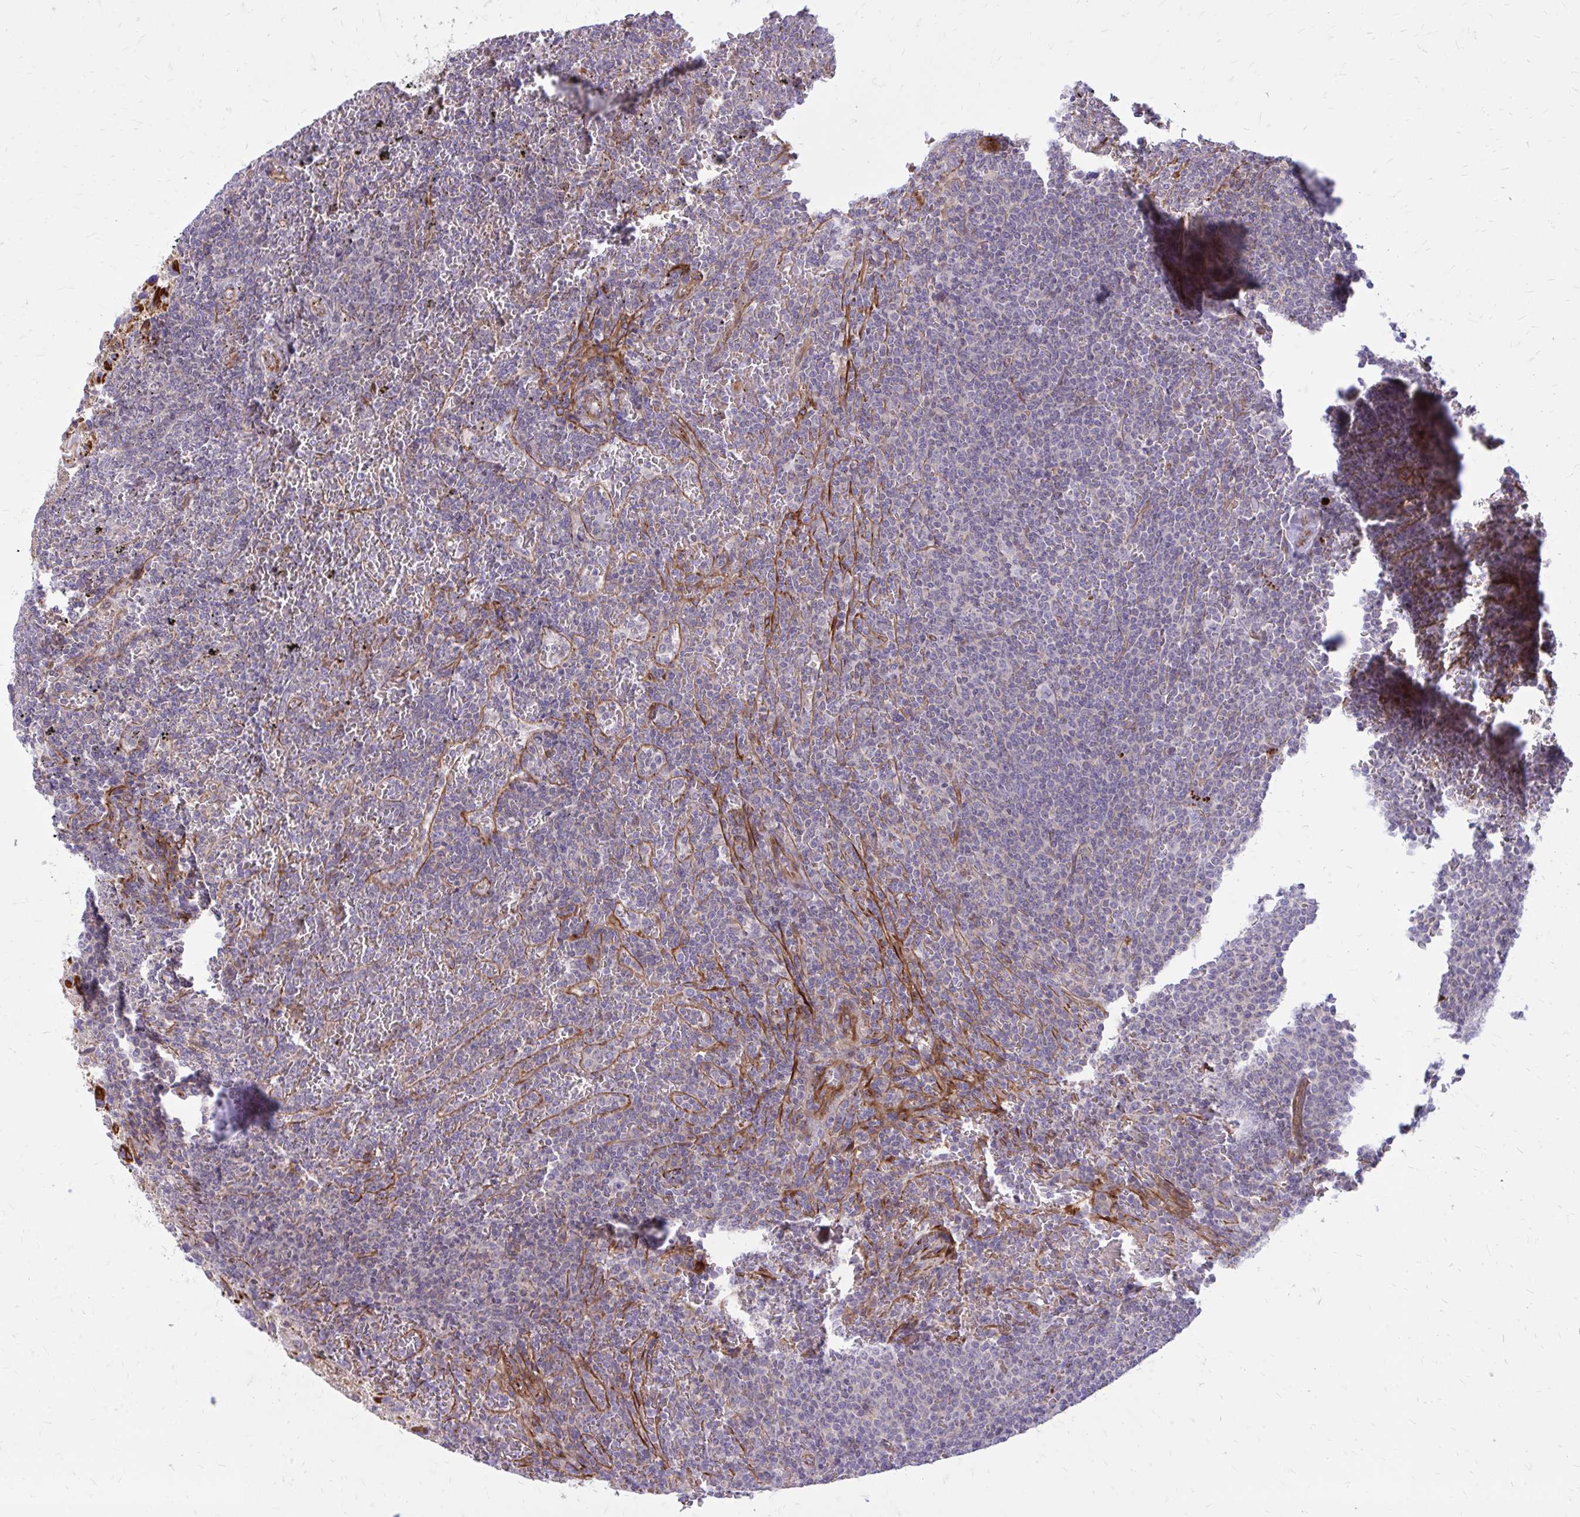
{"staining": {"intensity": "negative", "quantity": "none", "location": "none"}, "tissue": "lymphoma", "cell_type": "Tumor cells", "image_type": "cancer", "snomed": [{"axis": "morphology", "description": "Malignant lymphoma, non-Hodgkin's type, Low grade"}, {"axis": "topography", "description": "Spleen"}], "caption": "Tumor cells are negative for brown protein staining in low-grade malignant lymphoma, non-Hodgkin's type.", "gene": "FAP", "patient": {"sex": "female", "age": 77}}